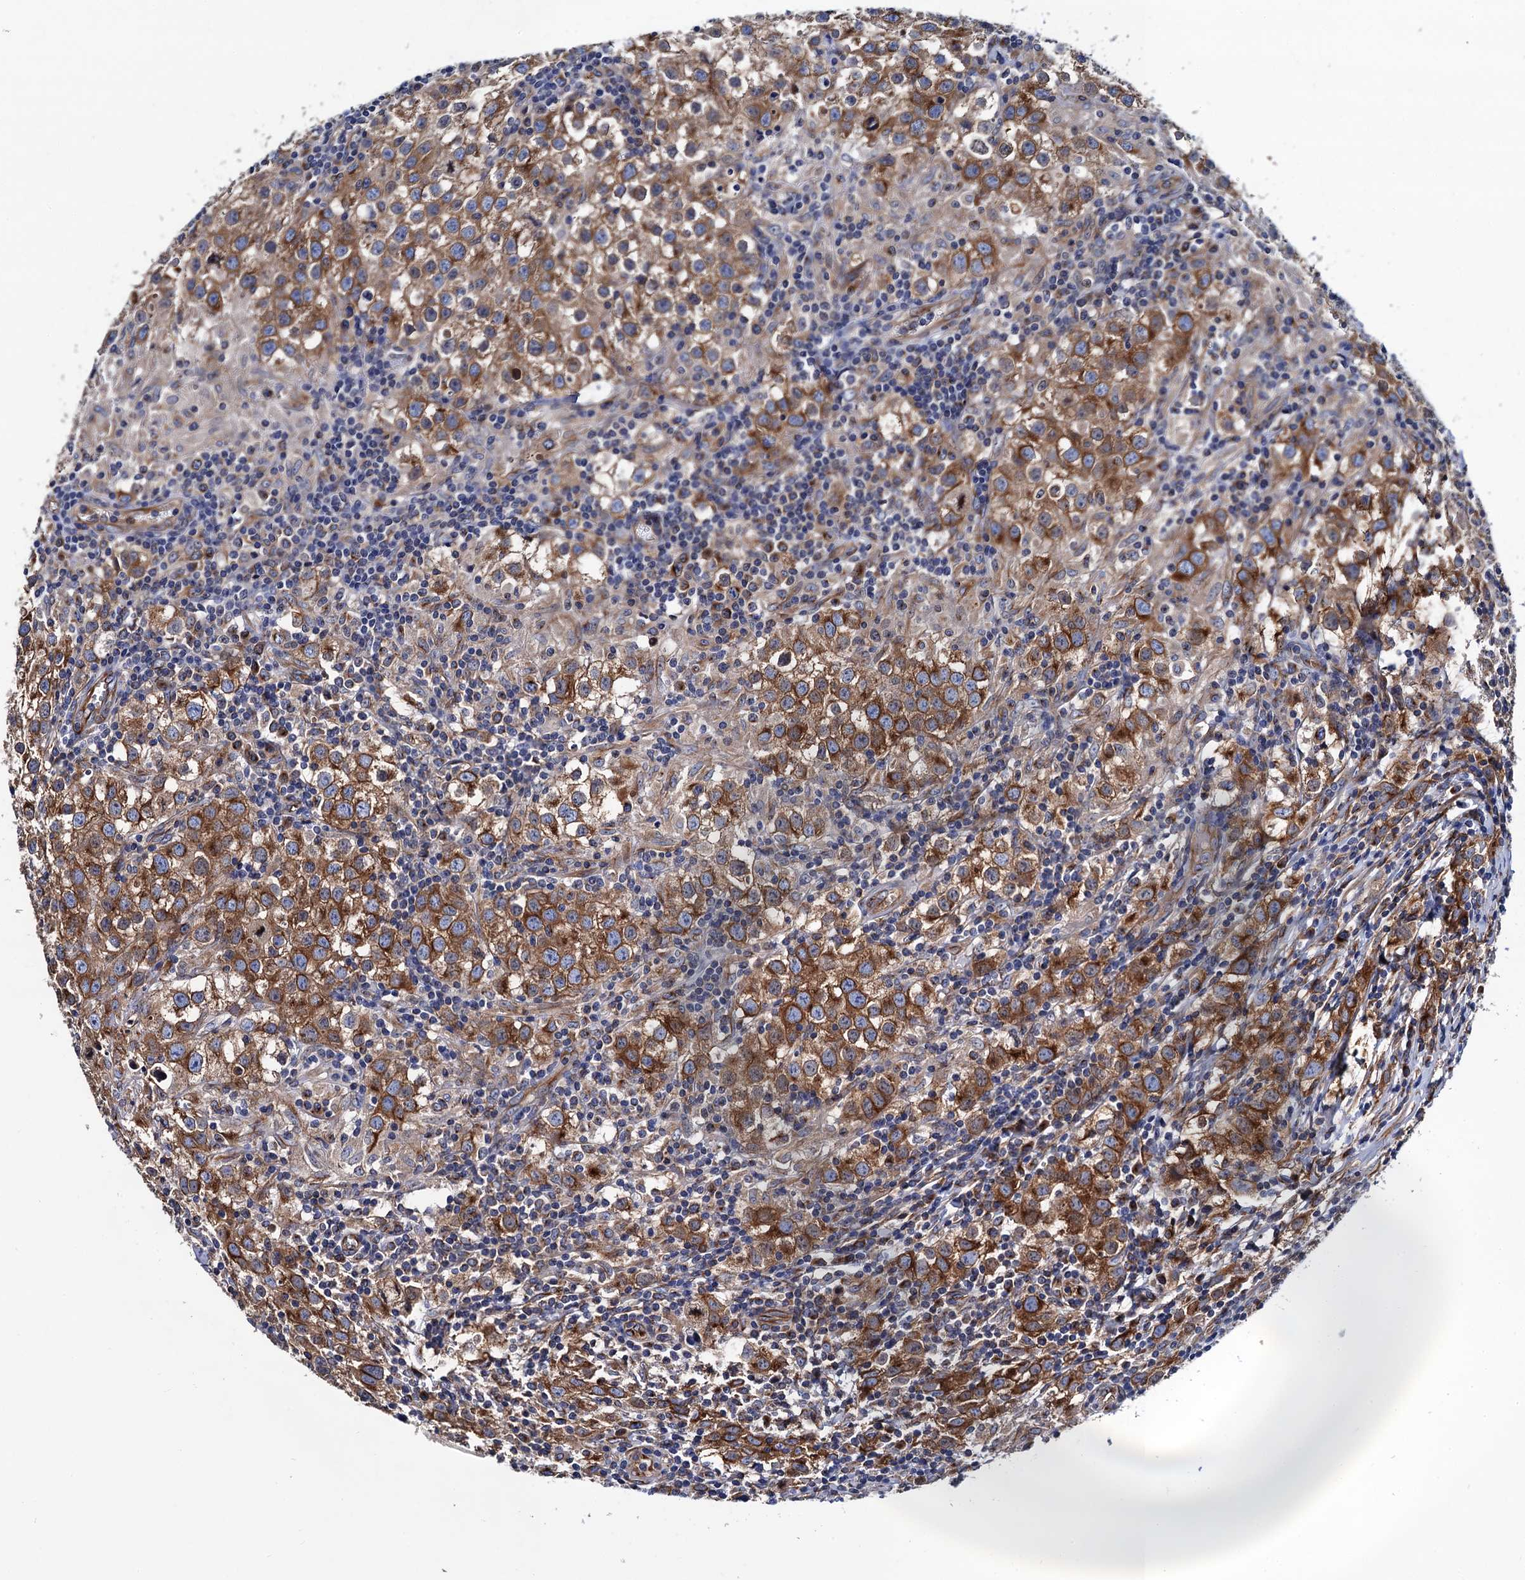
{"staining": {"intensity": "strong", "quantity": "25%-75%", "location": "cytoplasmic/membranous"}, "tissue": "testis cancer", "cell_type": "Tumor cells", "image_type": "cancer", "snomed": [{"axis": "morphology", "description": "Seminoma, NOS"}, {"axis": "morphology", "description": "Carcinoma, Embryonal, NOS"}, {"axis": "topography", "description": "Testis"}], "caption": "Human testis cancer (seminoma) stained with a brown dye demonstrates strong cytoplasmic/membranous positive positivity in about 25%-75% of tumor cells.", "gene": "ZDHHC18", "patient": {"sex": "male", "age": 43}}